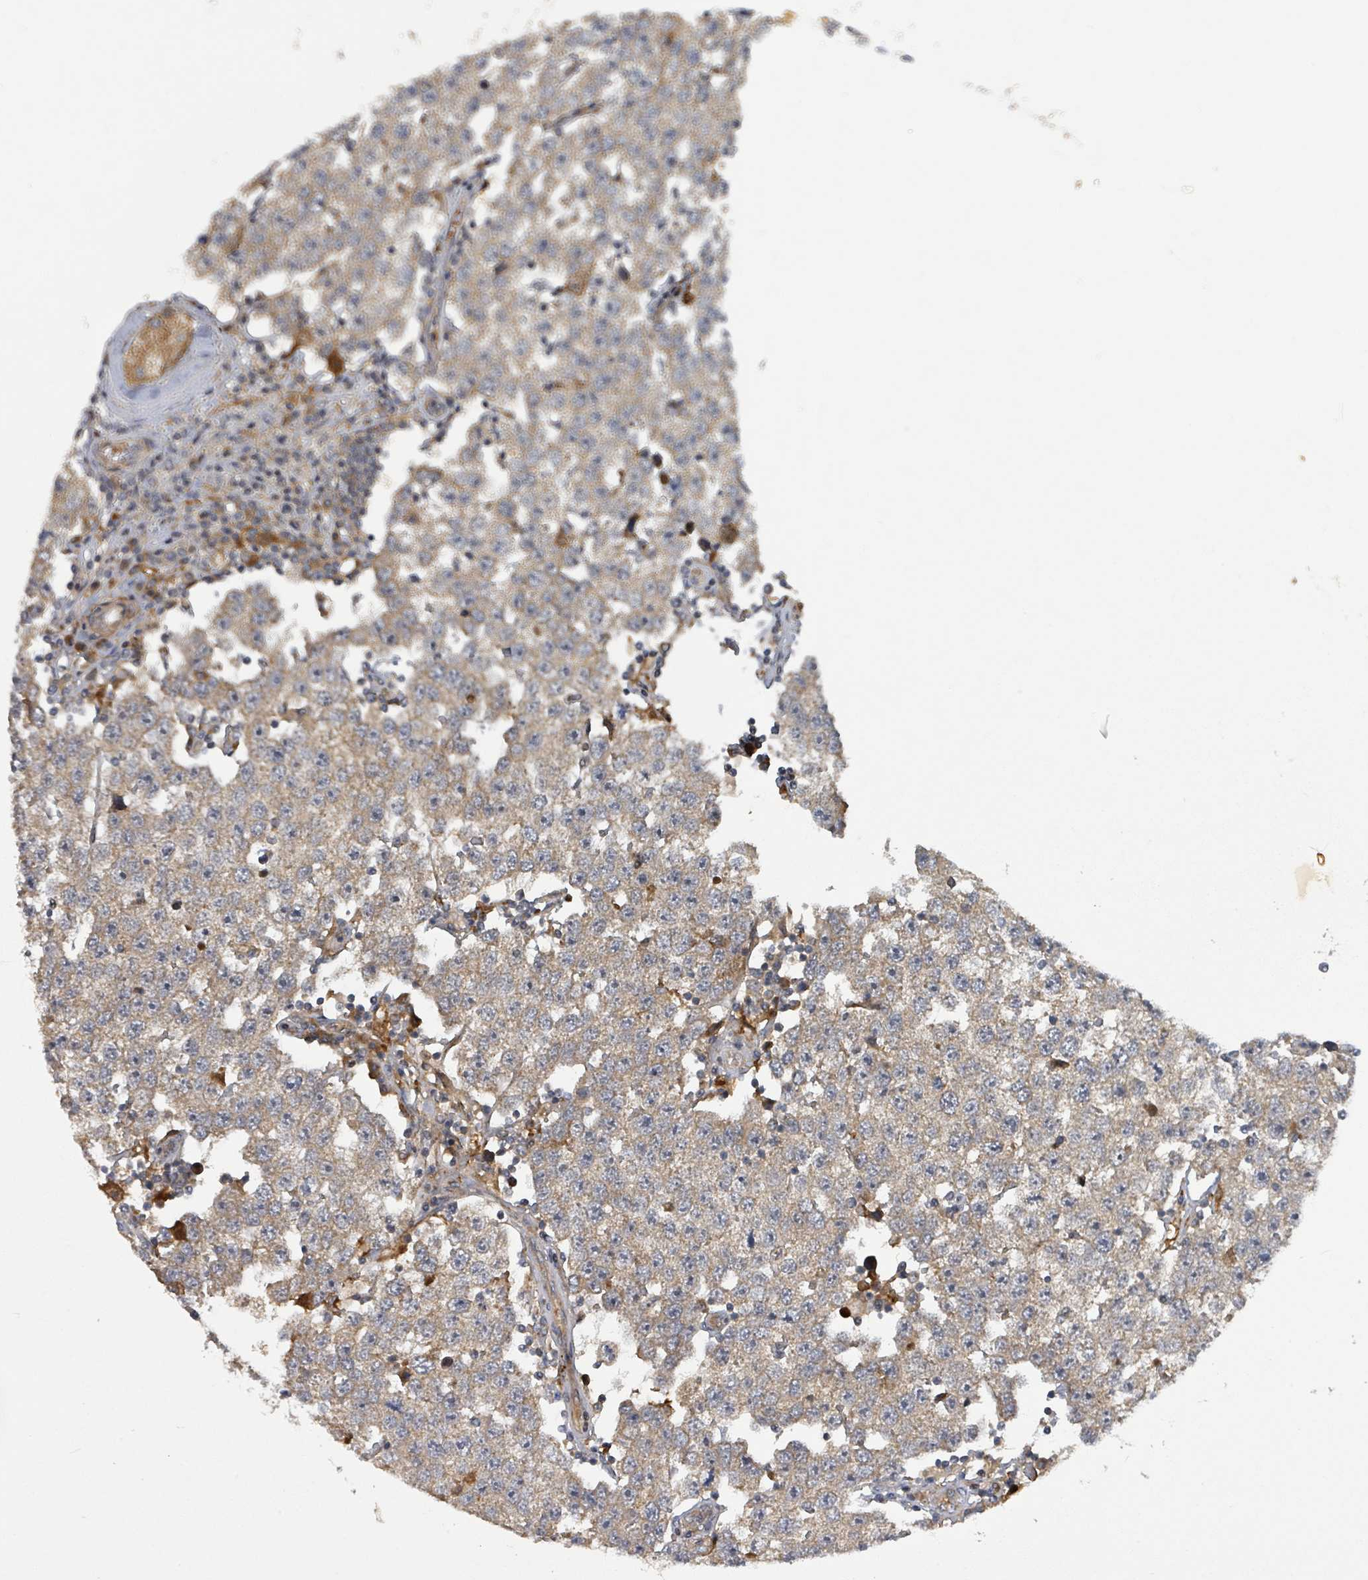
{"staining": {"intensity": "weak", "quantity": ">75%", "location": "cytoplasmic/membranous"}, "tissue": "testis cancer", "cell_type": "Tumor cells", "image_type": "cancer", "snomed": [{"axis": "morphology", "description": "Seminoma, NOS"}, {"axis": "topography", "description": "Testis"}], "caption": "The micrograph displays immunohistochemical staining of testis cancer (seminoma). There is weak cytoplasmic/membranous positivity is identified in approximately >75% of tumor cells.", "gene": "ITGA11", "patient": {"sex": "male", "age": 34}}